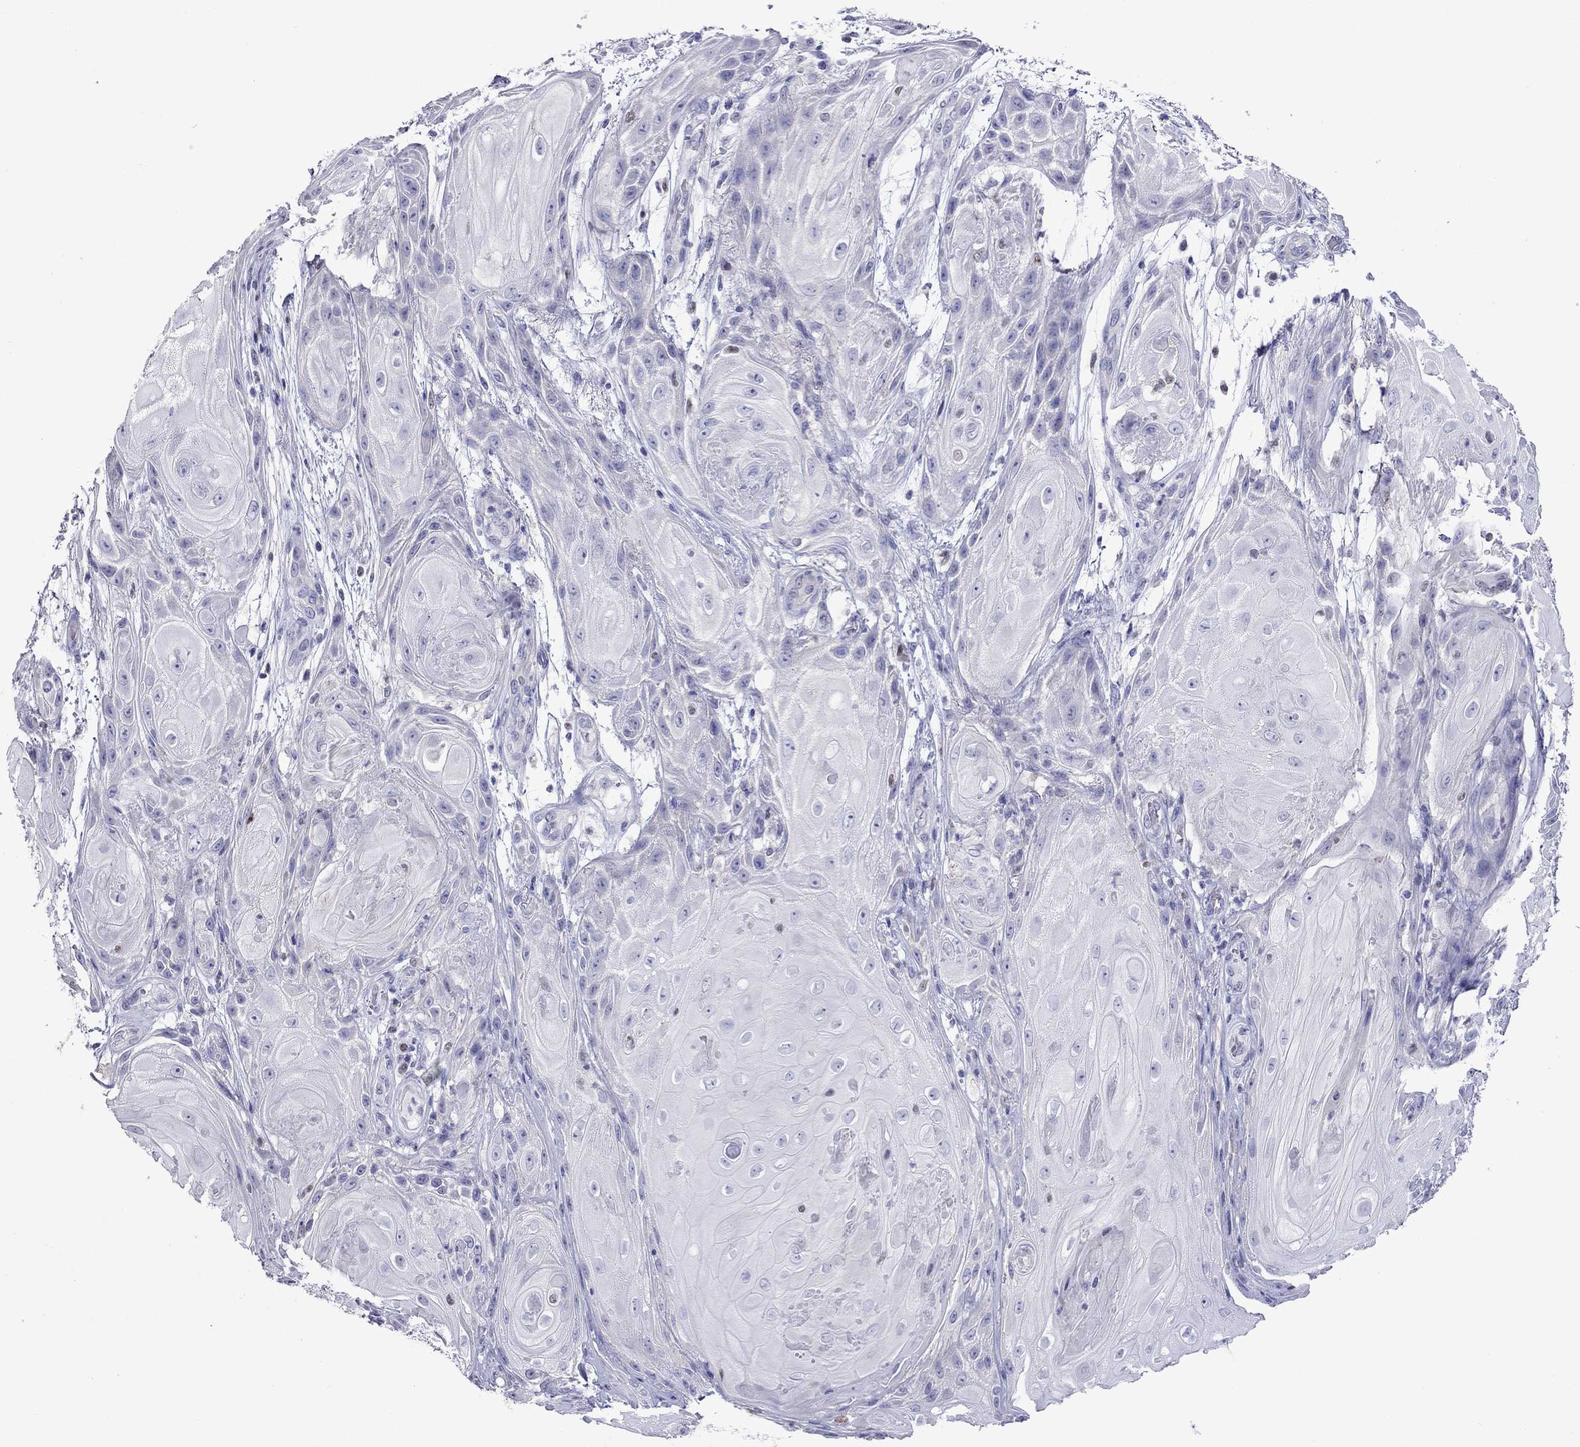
{"staining": {"intensity": "negative", "quantity": "none", "location": "none"}, "tissue": "skin cancer", "cell_type": "Tumor cells", "image_type": "cancer", "snomed": [{"axis": "morphology", "description": "Squamous cell carcinoma, NOS"}, {"axis": "topography", "description": "Skin"}], "caption": "The immunohistochemistry histopathology image has no significant staining in tumor cells of skin cancer (squamous cell carcinoma) tissue.", "gene": "MPZ", "patient": {"sex": "male", "age": 62}}